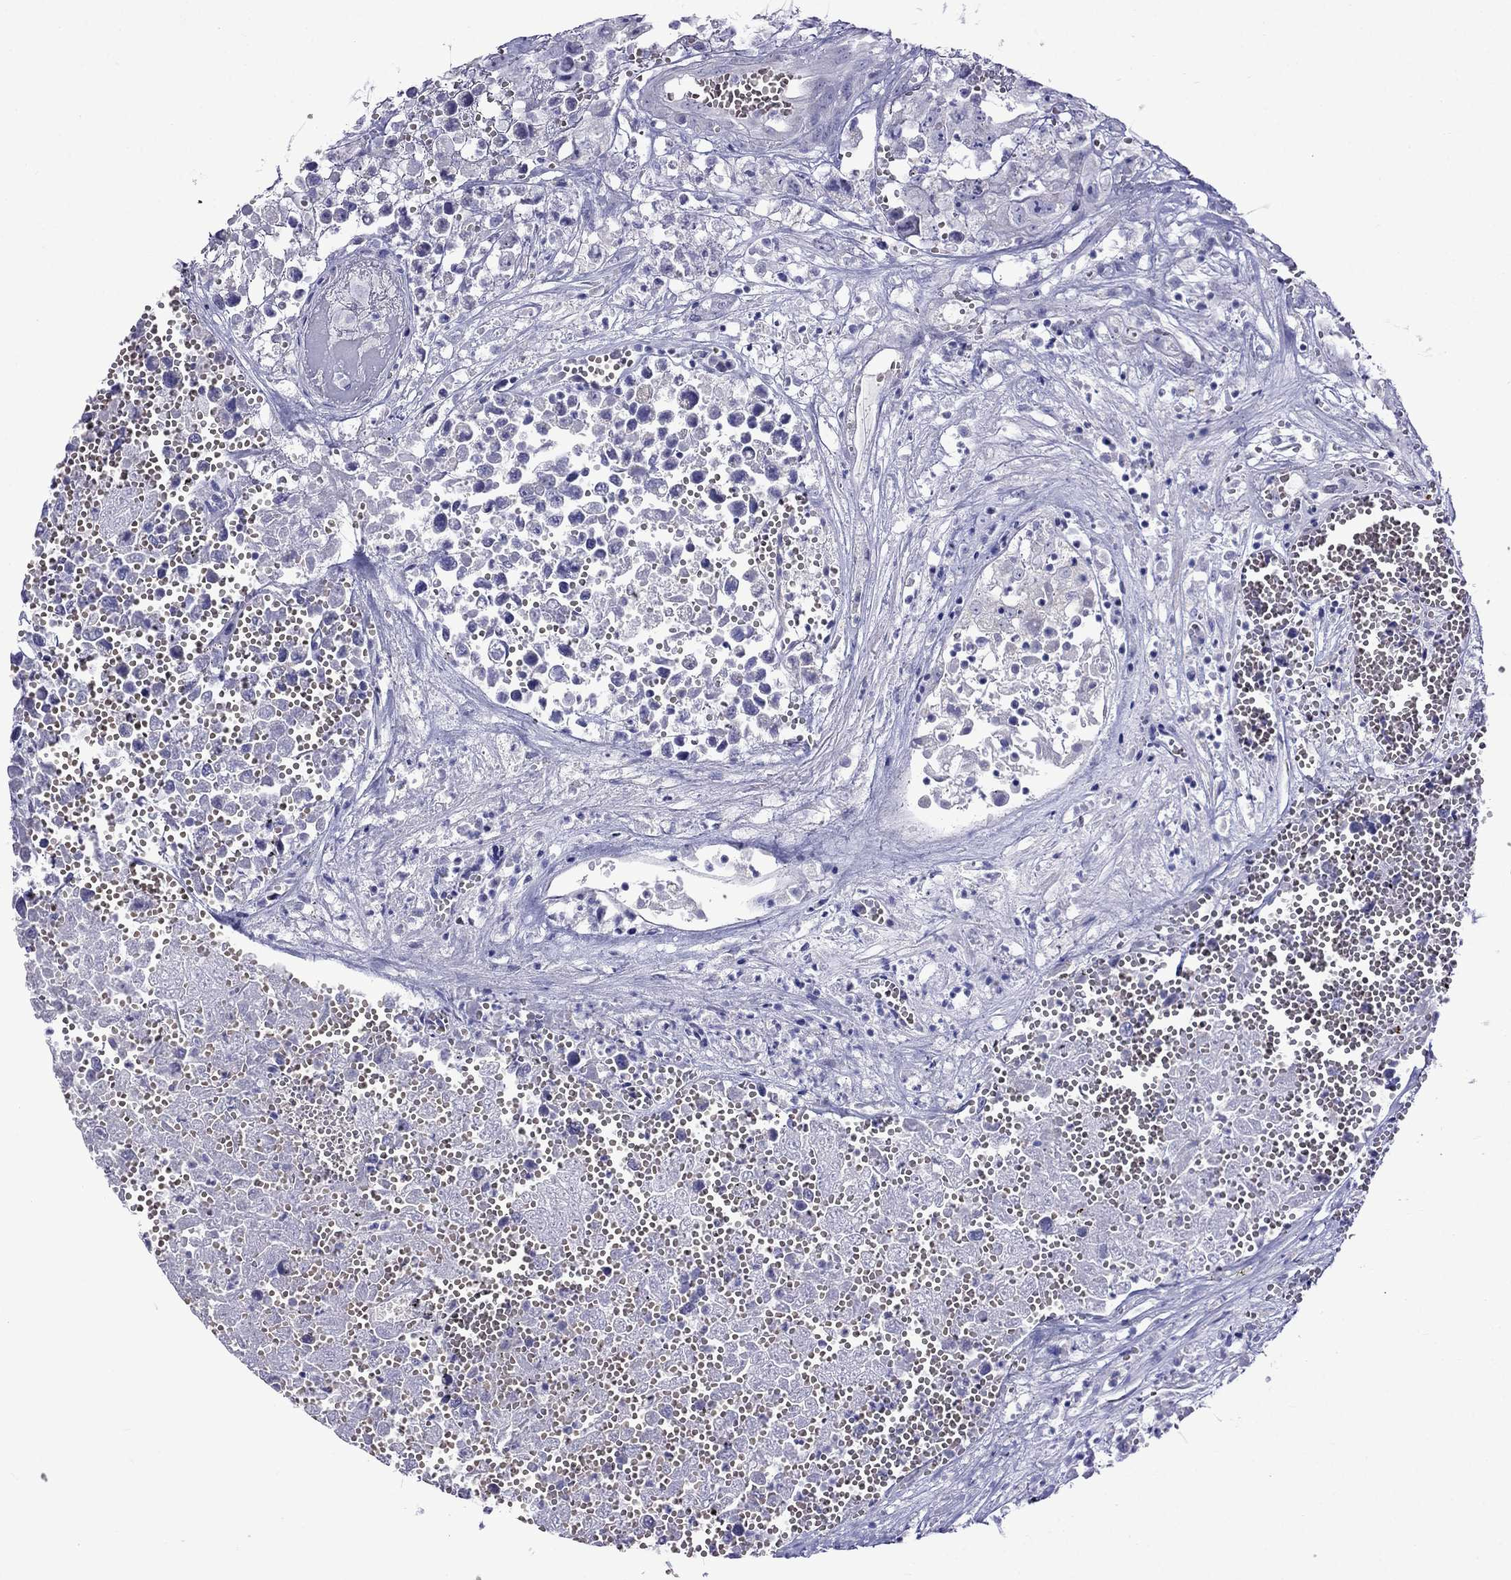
{"staining": {"intensity": "negative", "quantity": "none", "location": "none"}, "tissue": "testis cancer", "cell_type": "Tumor cells", "image_type": "cancer", "snomed": [{"axis": "morphology", "description": "Seminoma, NOS"}, {"axis": "morphology", "description": "Carcinoma, Embryonal, NOS"}, {"axis": "topography", "description": "Testis"}], "caption": "Testis cancer (embryonal carcinoma) was stained to show a protein in brown. There is no significant expression in tumor cells.", "gene": "TDRD1", "patient": {"sex": "male", "age": 22}}